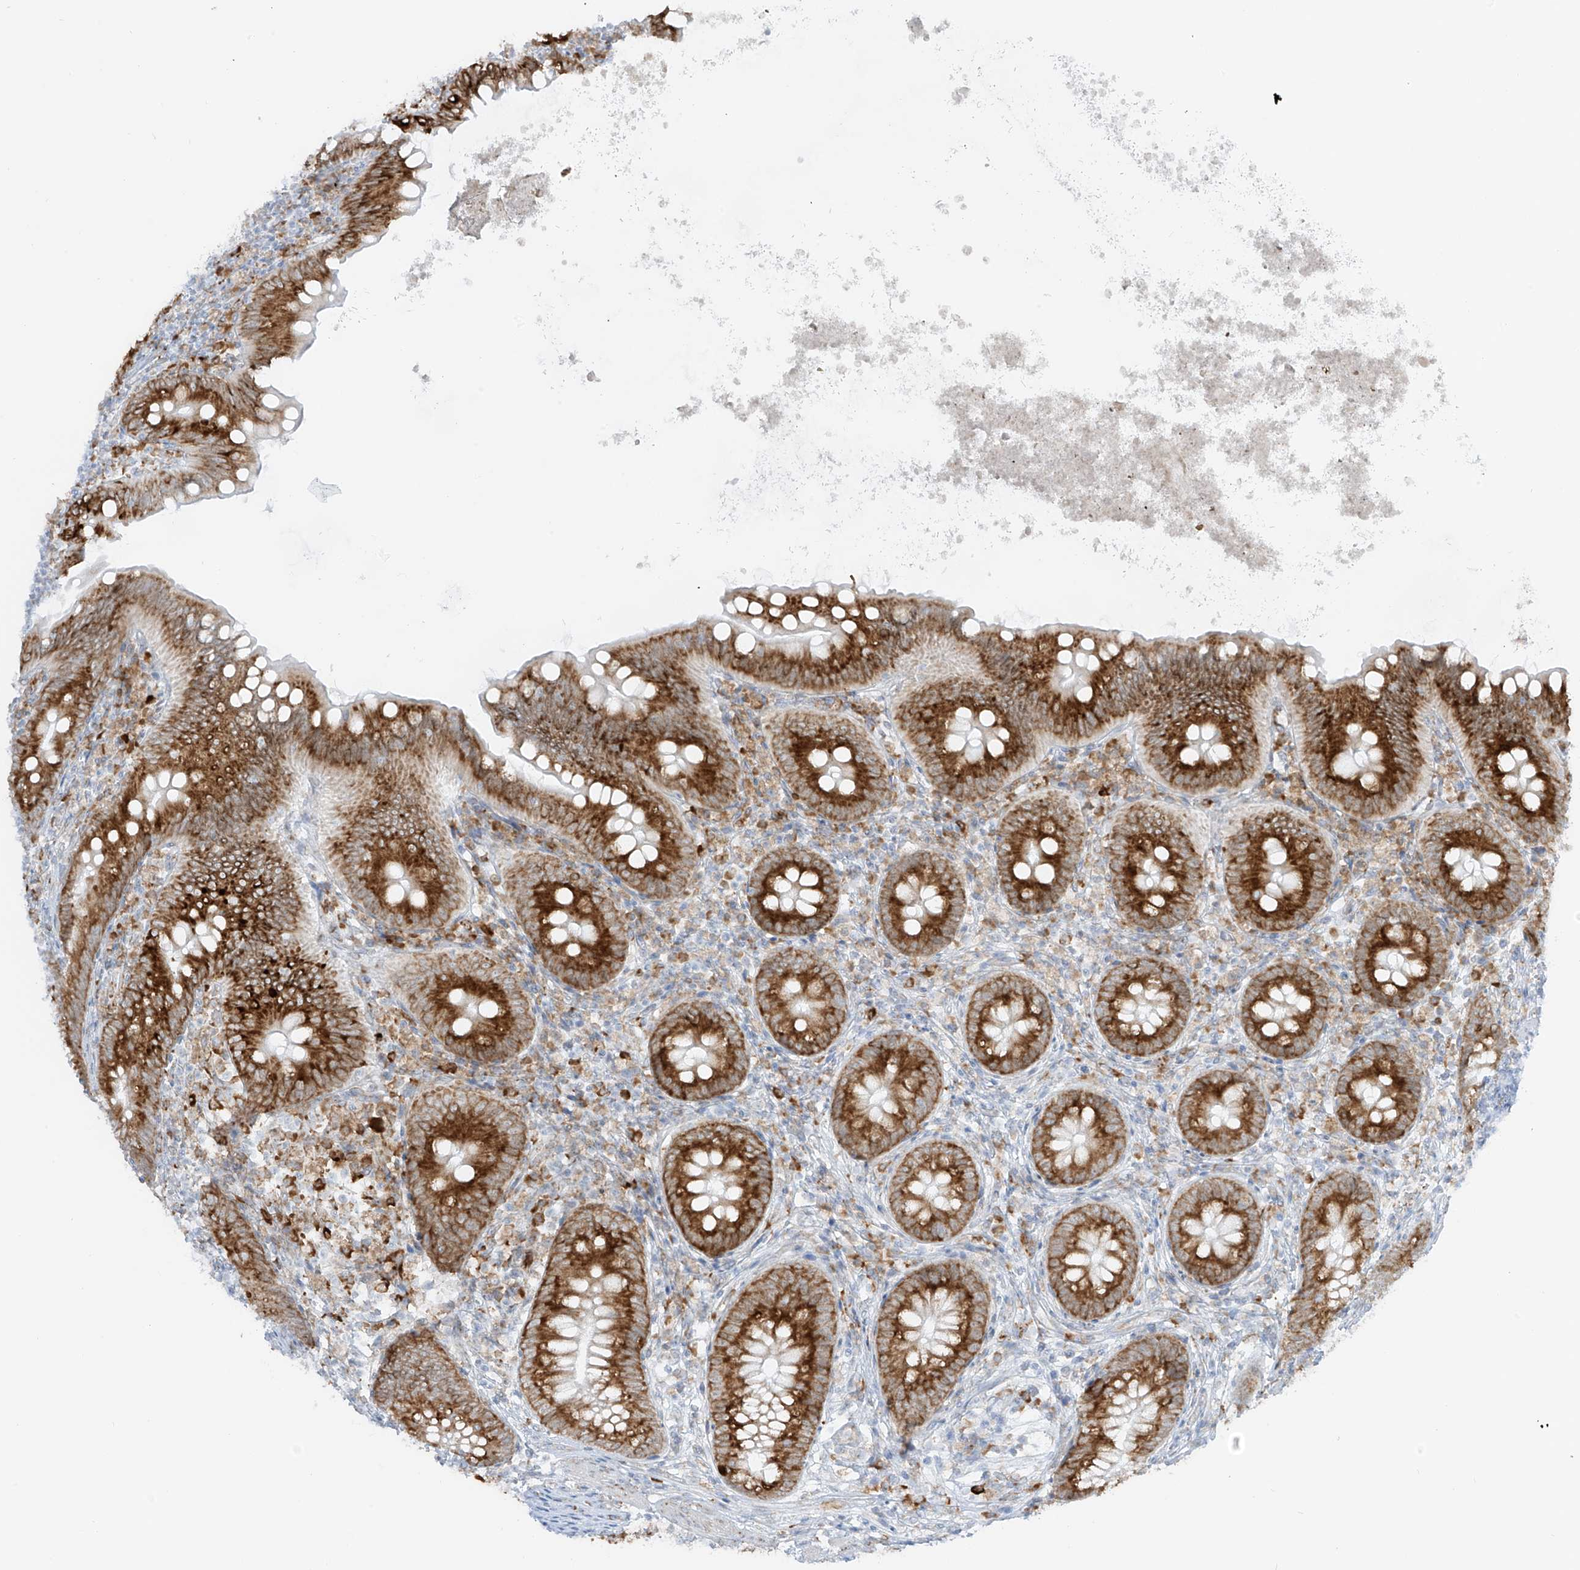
{"staining": {"intensity": "strong", "quantity": ">75%", "location": "cytoplasmic/membranous"}, "tissue": "appendix", "cell_type": "Glandular cells", "image_type": "normal", "snomed": [{"axis": "morphology", "description": "Normal tissue, NOS"}, {"axis": "topography", "description": "Appendix"}], "caption": "Immunohistochemistry image of benign appendix: appendix stained using IHC shows high levels of strong protein expression localized specifically in the cytoplasmic/membranous of glandular cells, appearing as a cytoplasmic/membranous brown color.", "gene": "LRRC59", "patient": {"sex": "female", "age": 62}}